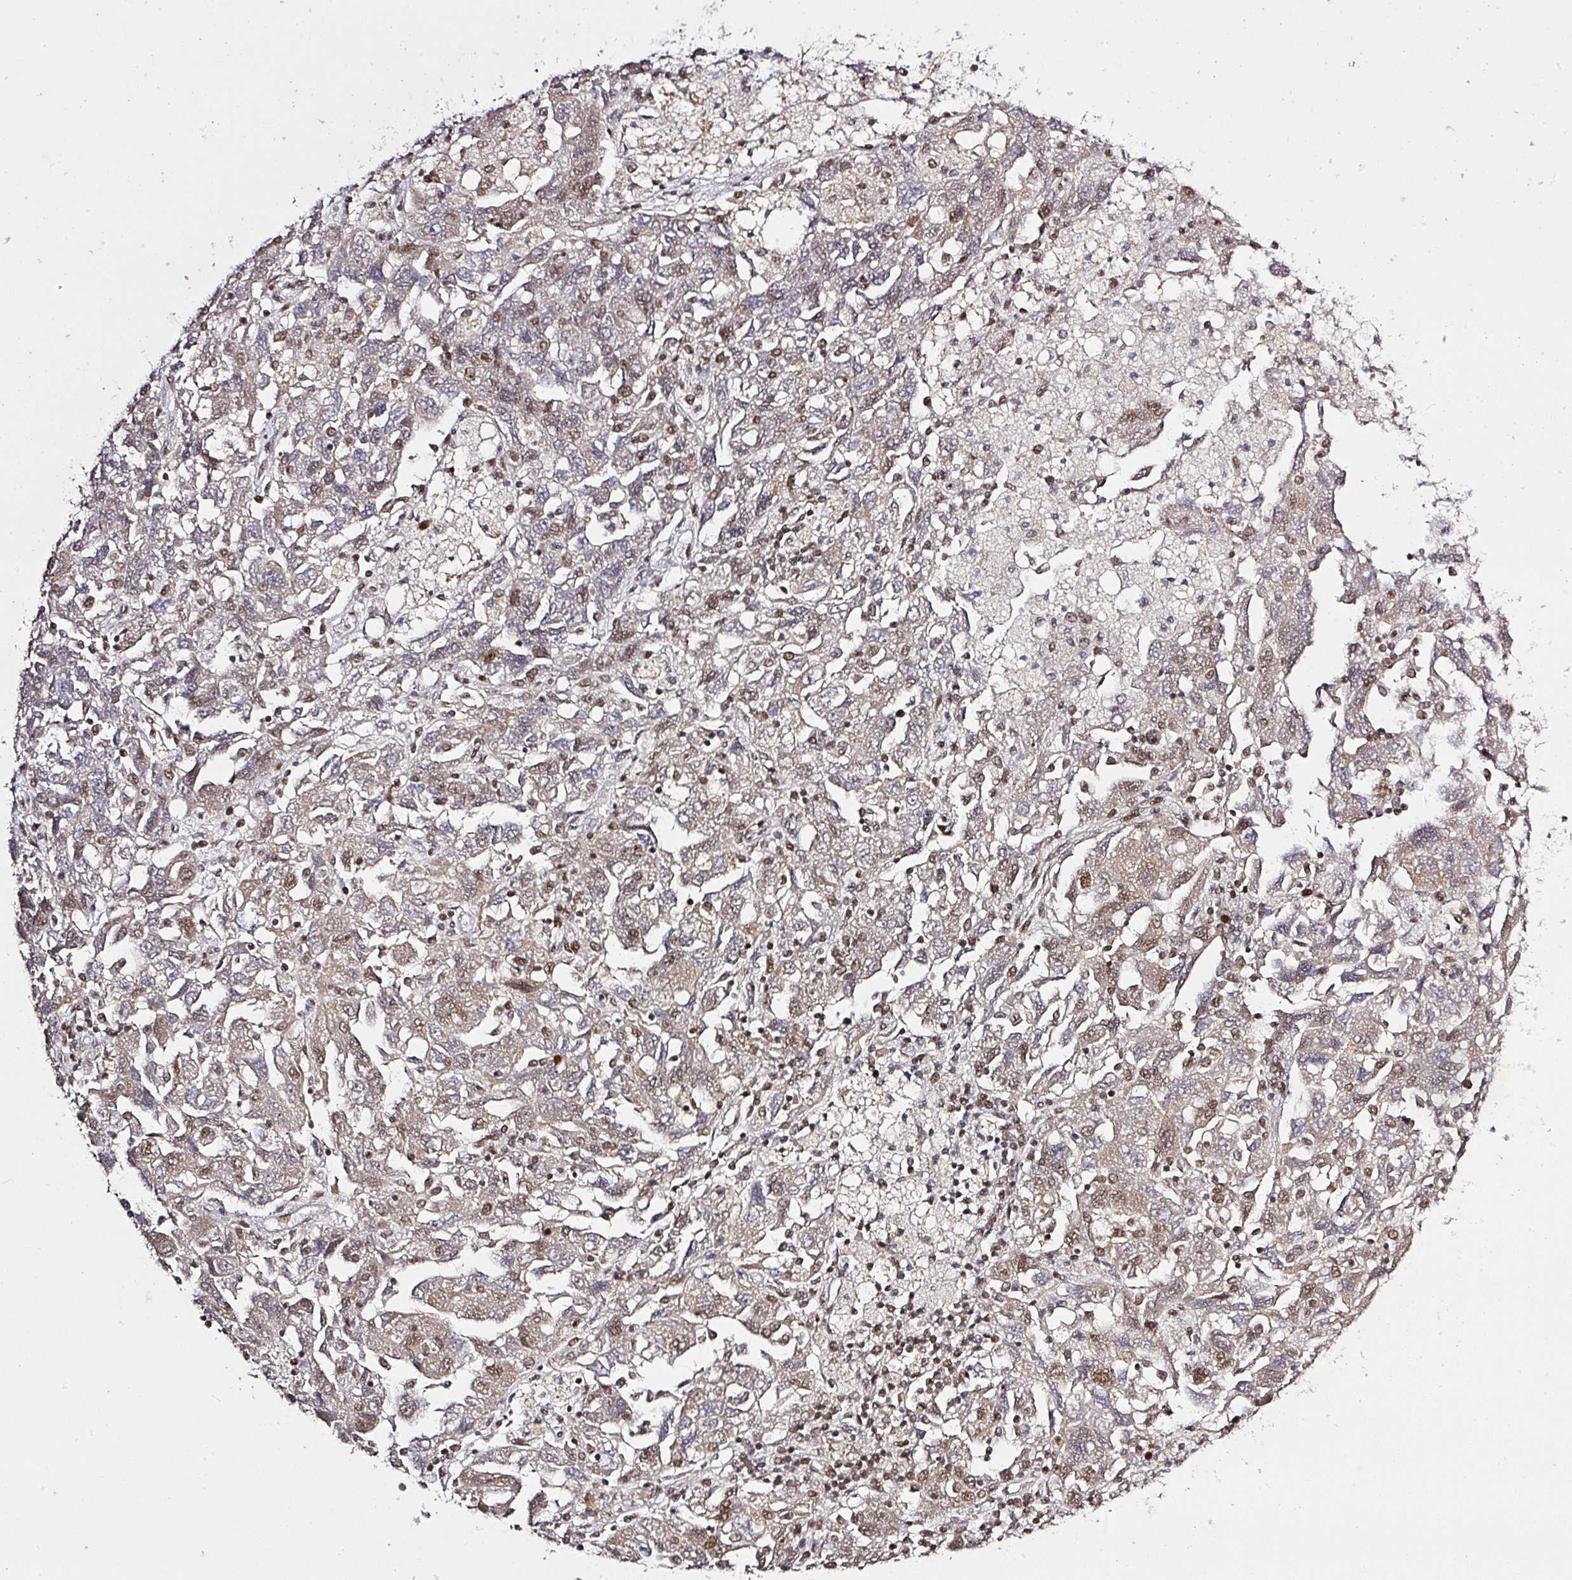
{"staining": {"intensity": "weak", "quantity": "25%-75%", "location": "nuclear"}, "tissue": "ovarian cancer", "cell_type": "Tumor cells", "image_type": "cancer", "snomed": [{"axis": "morphology", "description": "Carcinoma, NOS"}, {"axis": "morphology", "description": "Cystadenocarcinoma, serous, NOS"}, {"axis": "topography", "description": "Ovary"}], "caption": "Ovarian cancer was stained to show a protein in brown. There is low levels of weak nuclear staining in approximately 25%-75% of tumor cells.", "gene": "GPRIN2", "patient": {"sex": "female", "age": 69}}